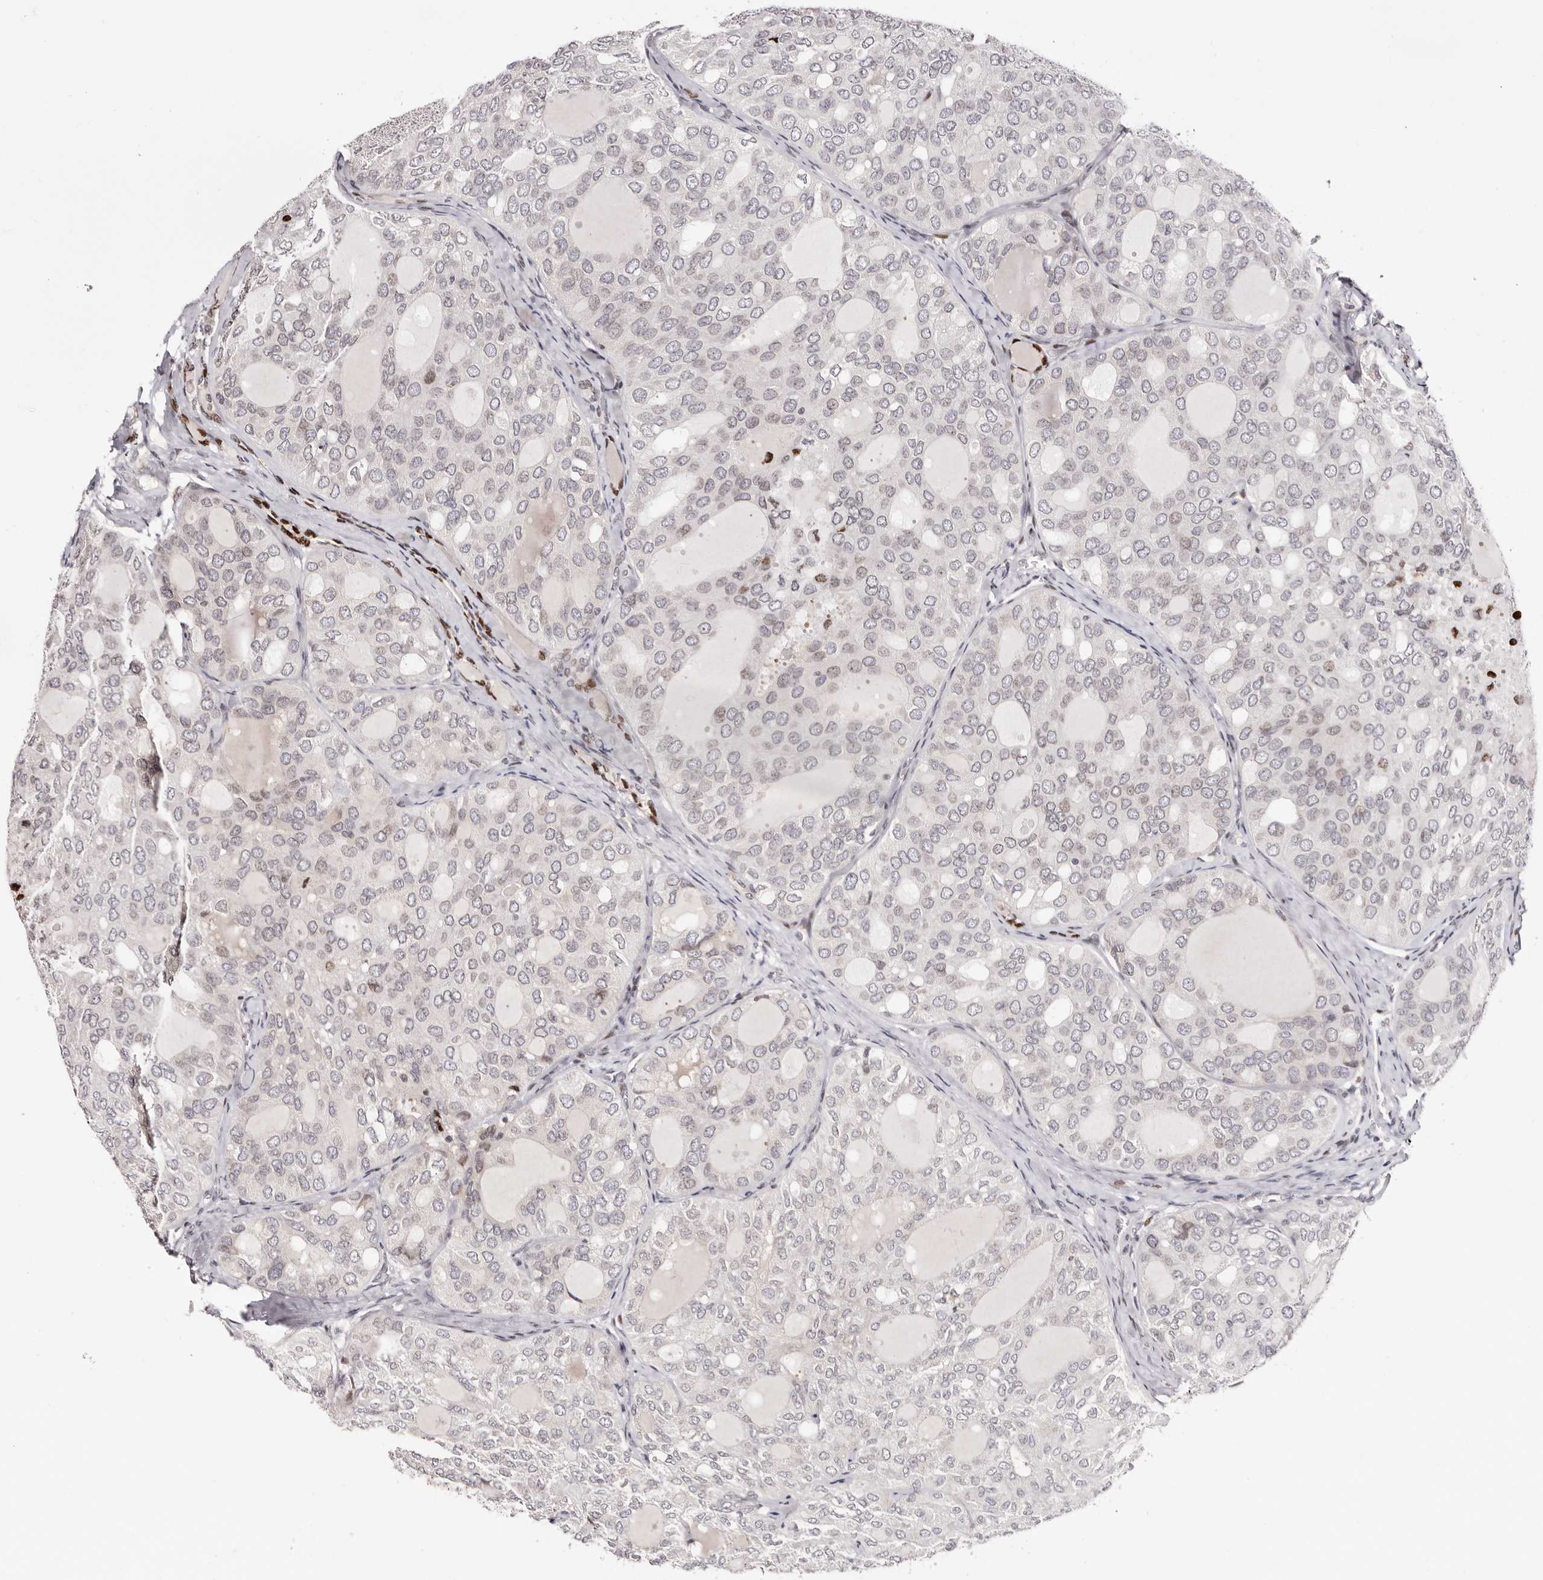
{"staining": {"intensity": "moderate", "quantity": "<25%", "location": "nuclear"}, "tissue": "thyroid cancer", "cell_type": "Tumor cells", "image_type": "cancer", "snomed": [{"axis": "morphology", "description": "Follicular adenoma carcinoma, NOS"}, {"axis": "topography", "description": "Thyroid gland"}], "caption": "Thyroid cancer was stained to show a protein in brown. There is low levels of moderate nuclear expression in approximately <25% of tumor cells.", "gene": "NUP153", "patient": {"sex": "male", "age": 75}}